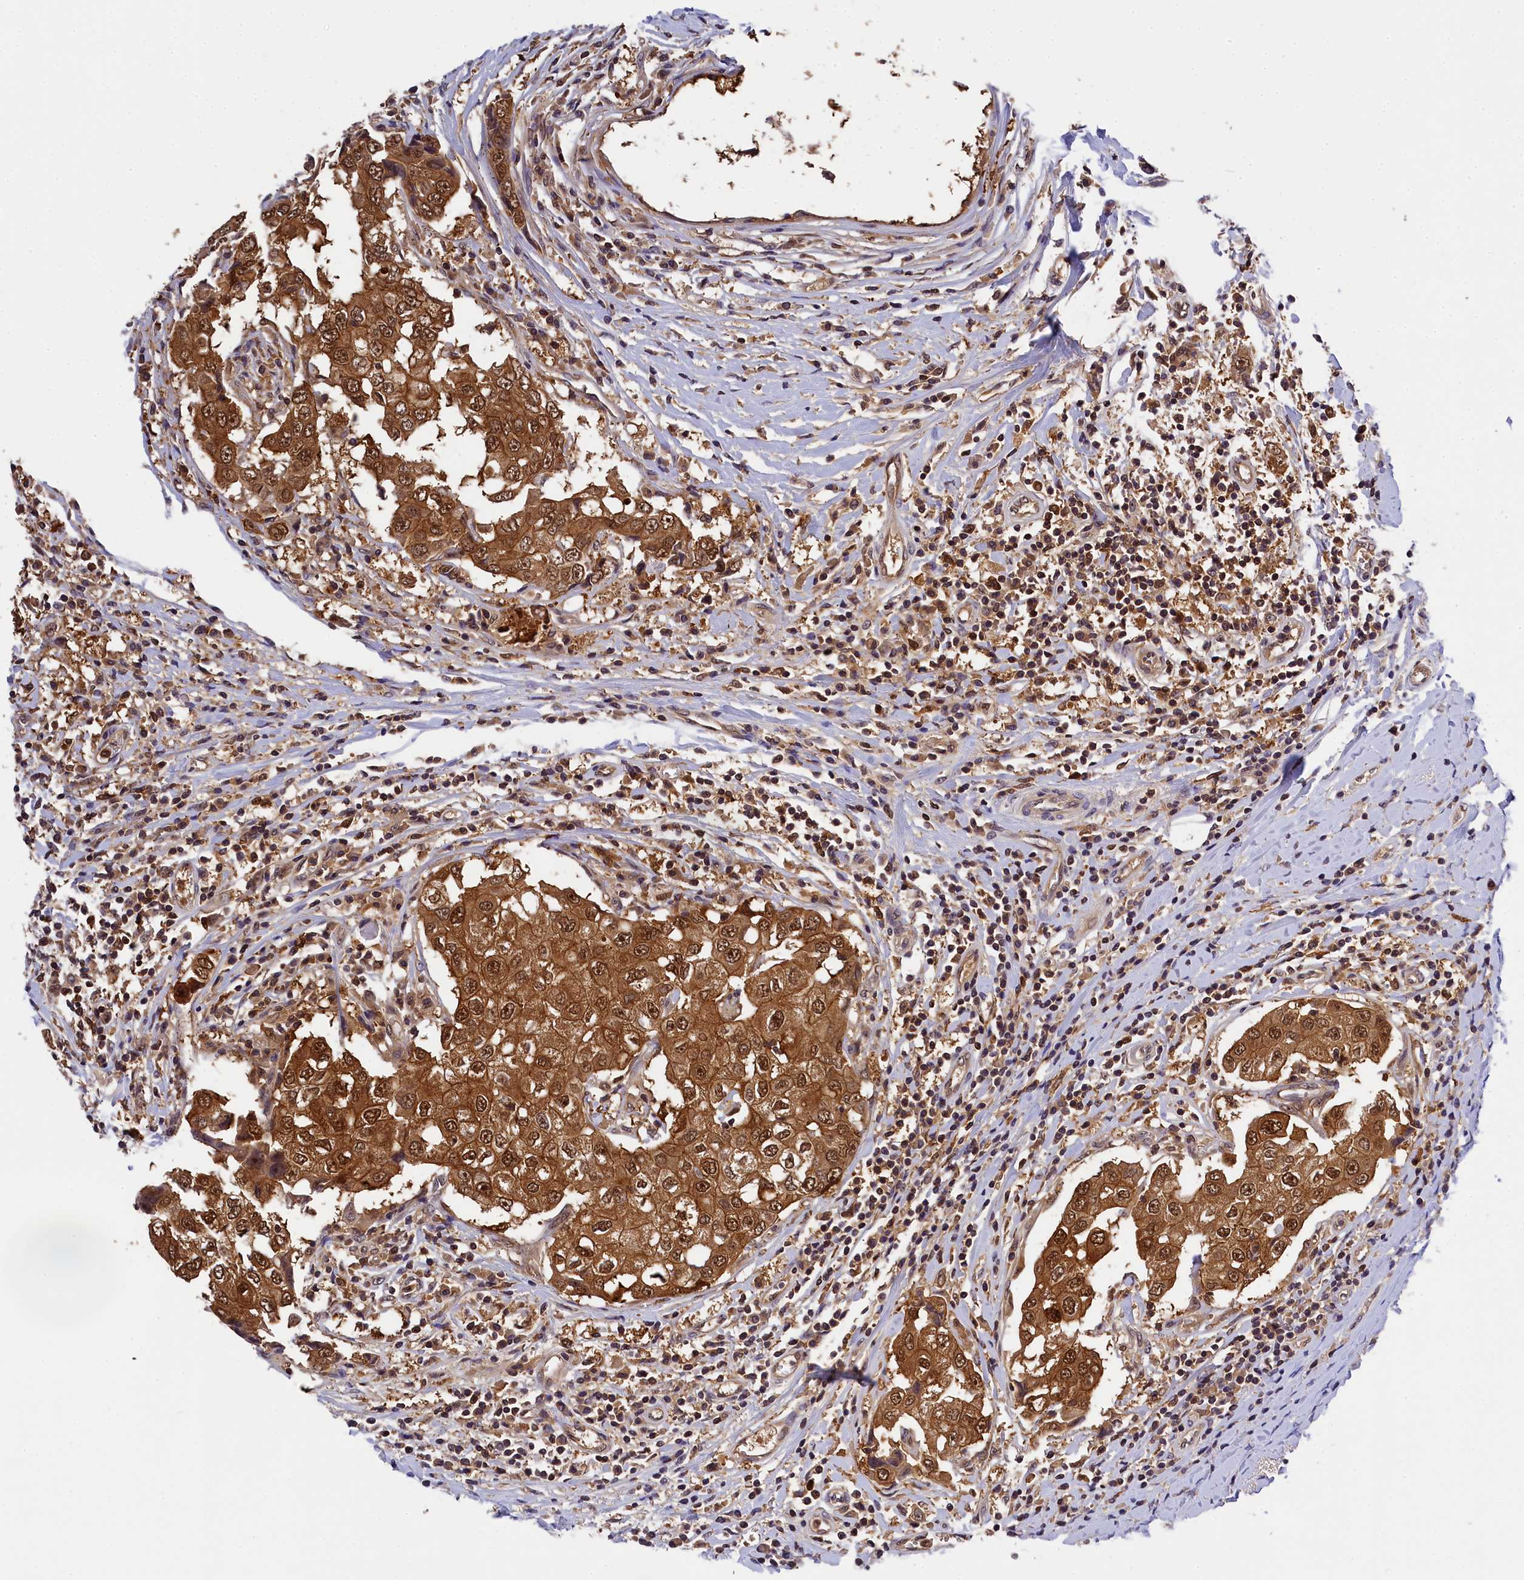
{"staining": {"intensity": "moderate", "quantity": ">75%", "location": "cytoplasmic/membranous,nuclear"}, "tissue": "breast cancer", "cell_type": "Tumor cells", "image_type": "cancer", "snomed": [{"axis": "morphology", "description": "Duct carcinoma"}, {"axis": "topography", "description": "Breast"}], "caption": "Immunohistochemical staining of human infiltrating ductal carcinoma (breast) exhibits moderate cytoplasmic/membranous and nuclear protein positivity in approximately >75% of tumor cells. The protein of interest is shown in brown color, while the nuclei are stained blue.", "gene": "EIF6", "patient": {"sex": "female", "age": 27}}